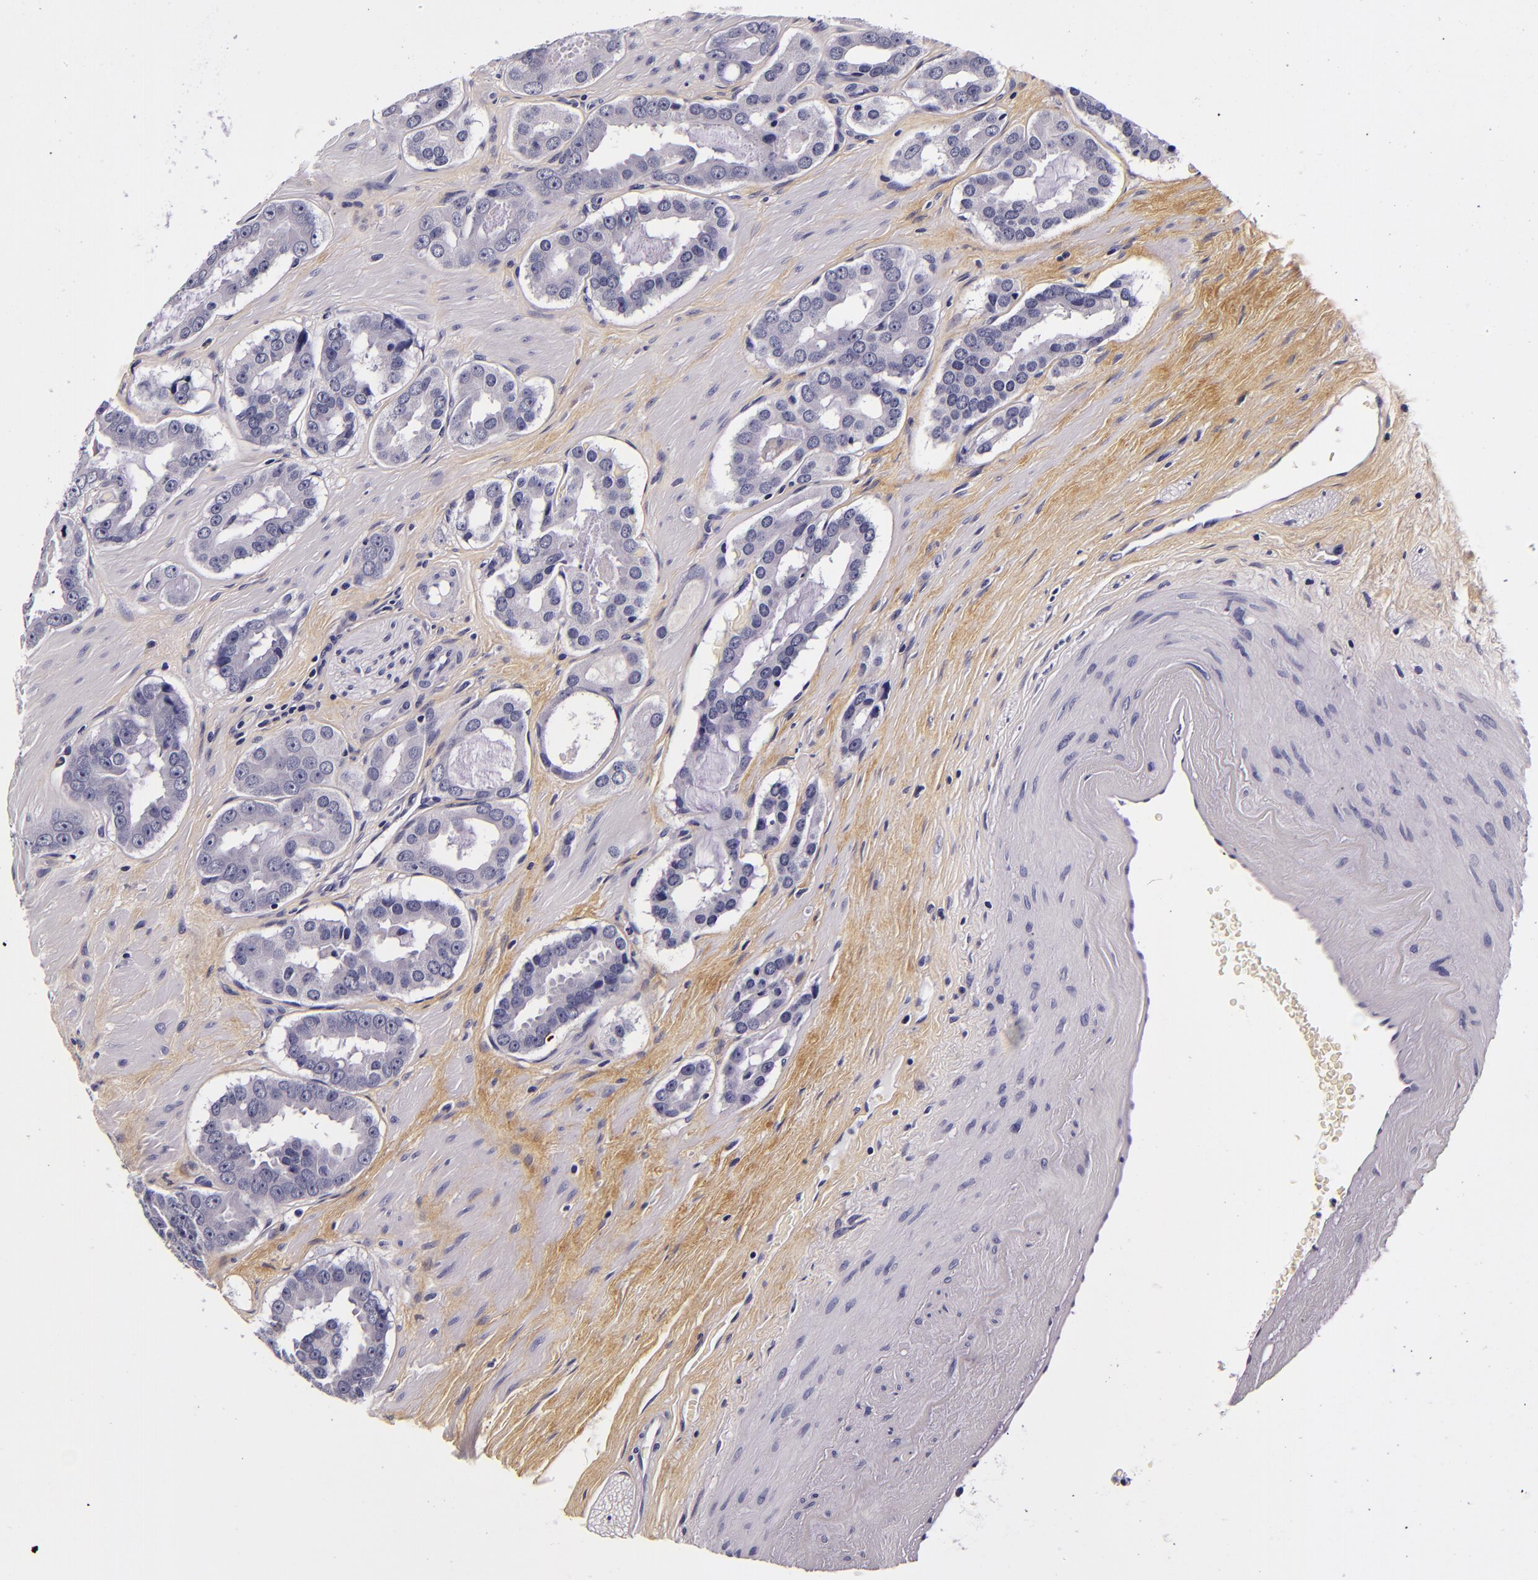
{"staining": {"intensity": "negative", "quantity": "none", "location": "none"}, "tissue": "prostate cancer", "cell_type": "Tumor cells", "image_type": "cancer", "snomed": [{"axis": "morphology", "description": "Adenocarcinoma, Low grade"}, {"axis": "topography", "description": "Prostate"}], "caption": "The image reveals no significant expression in tumor cells of prostate cancer.", "gene": "FBN1", "patient": {"sex": "male", "age": 59}}